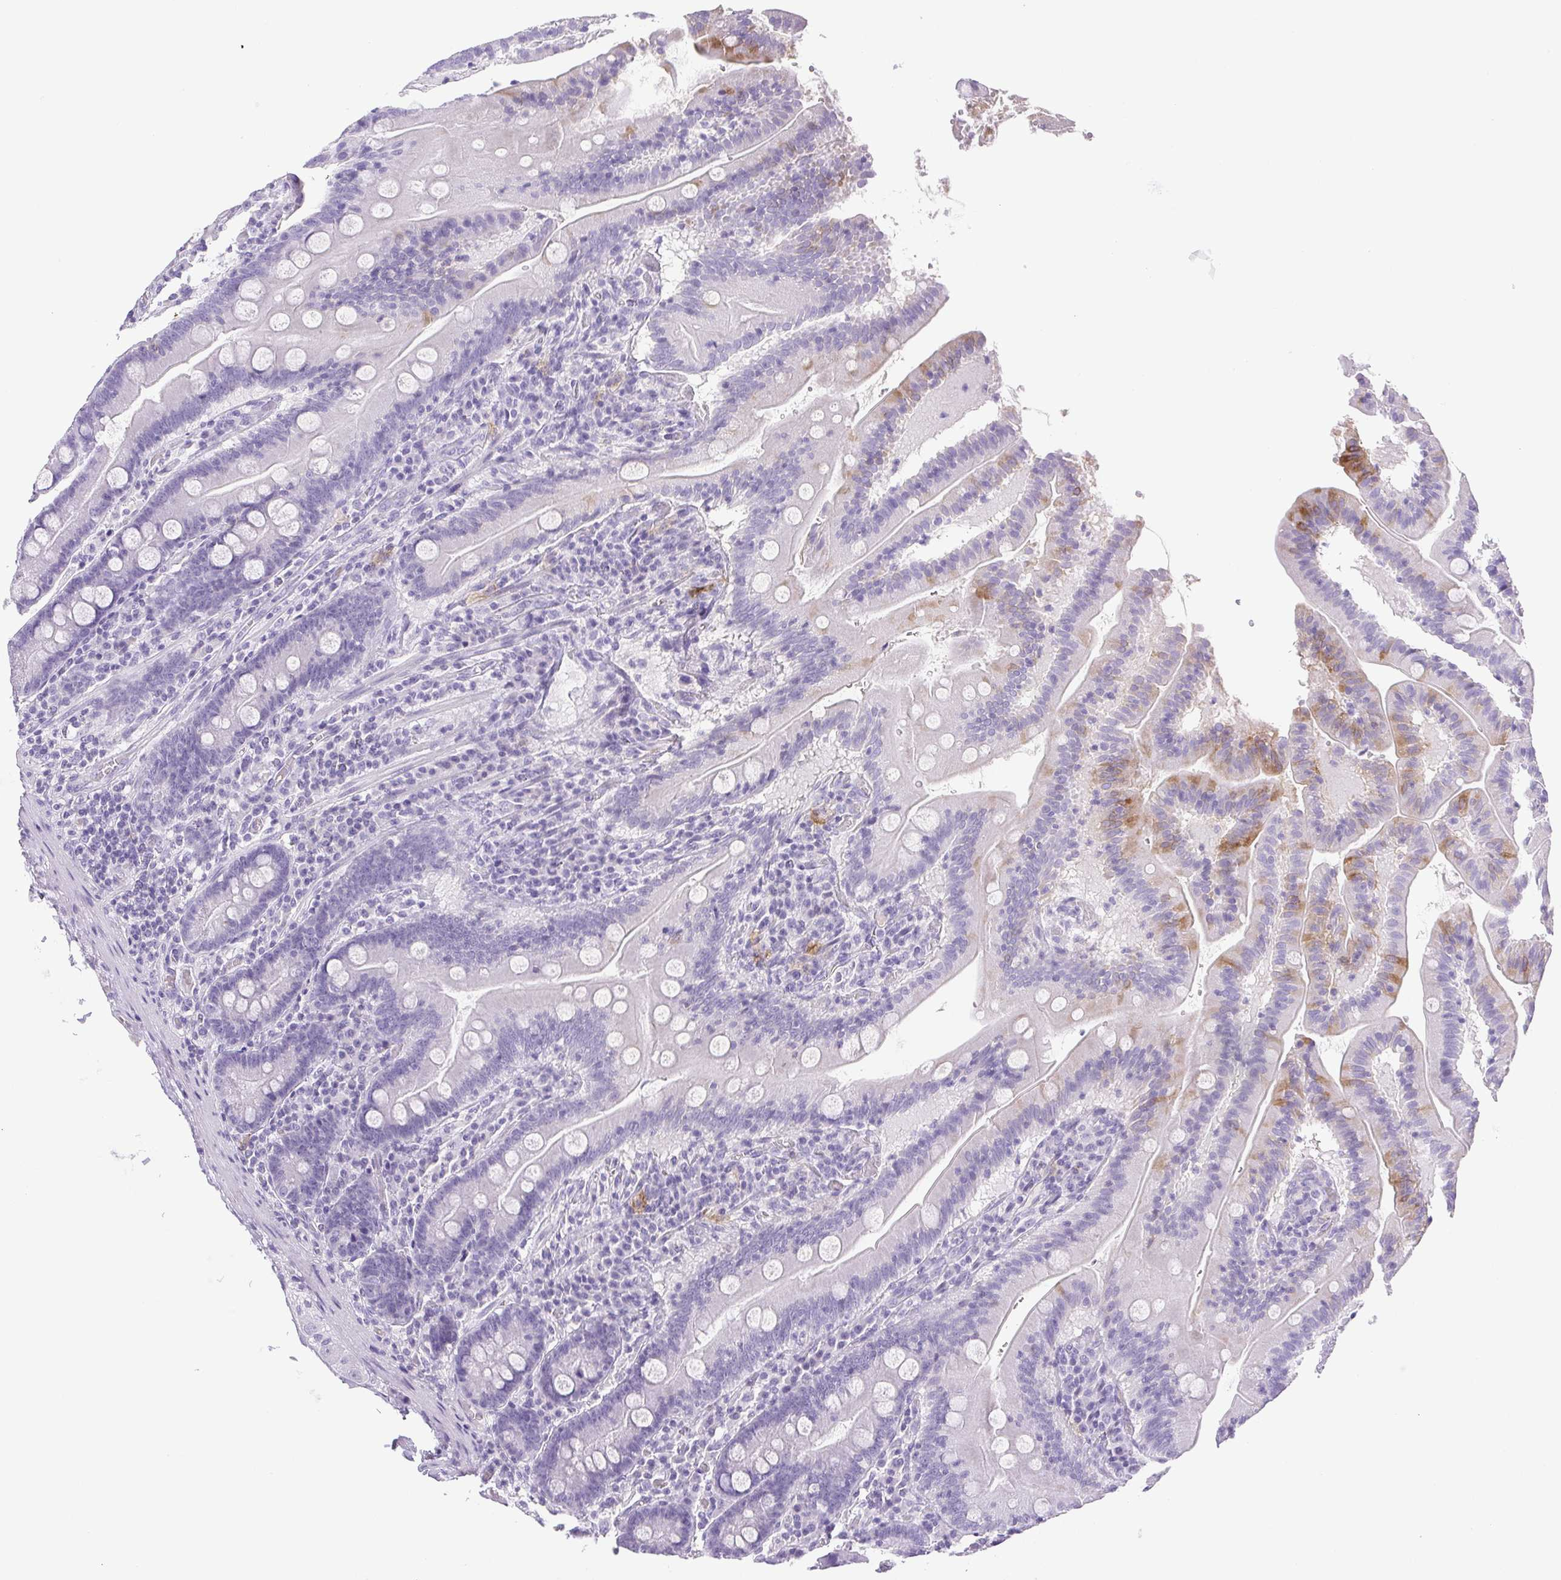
{"staining": {"intensity": "weak", "quantity": "<25%", "location": "cytoplasmic/membranous"}, "tissue": "small intestine", "cell_type": "Glandular cells", "image_type": "normal", "snomed": [{"axis": "morphology", "description": "Normal tissue, NOS"}, {"axis": "topography", "description": "Small intestine"}], "caption": "Immunohistochemistry (IHC) image of unremarkable small intestine: human small intestine stained with DAB (3,3'-diaminobenzidine) exhibits no significant protein positivity in glandular cells. The staining was performed using DAB (3,3'-diaminobenzidine) to visualize the protein expression in brown, while the nuclei were stained in blue with hematoxylin (Magnification: 20x).", "gene": "HLA", "patient": {"sex": "male", "age": 37}}